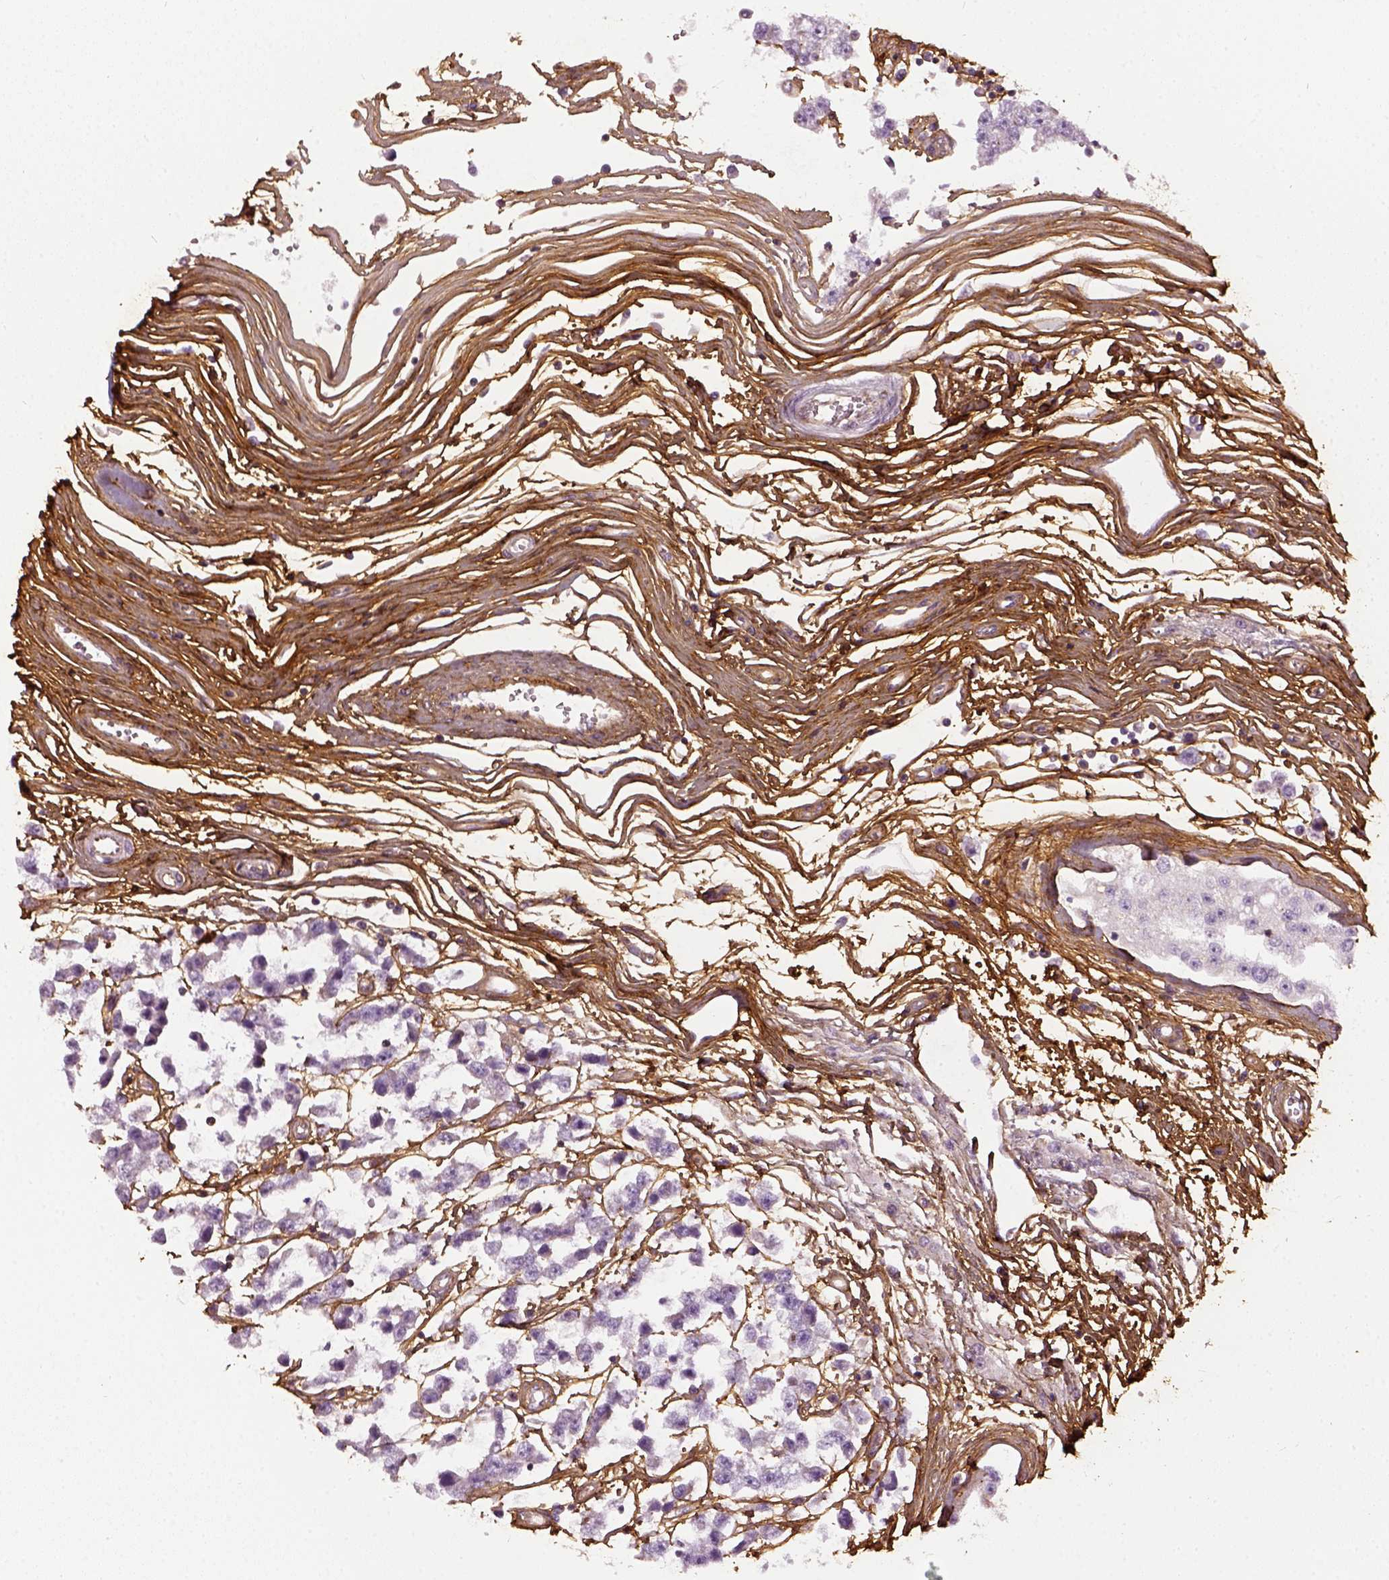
{"staining": {"intensity": "negative", "quantity": "none", "location": "none"}, "tissue": "testis cancer", "cell_type": "Tumor cells", "image_type": "cancer", "snomed": [{"axis": "morphology", "description": "Seminoma, NOS"}, {"axis": "topography", "description": "Testis"}], "caption": "The photomicrograph exhibits no staining of tumor cells in testis cancer (seminoma).", "gene": "COL6A2", "patient": {"sex": "male", "age": 34}}